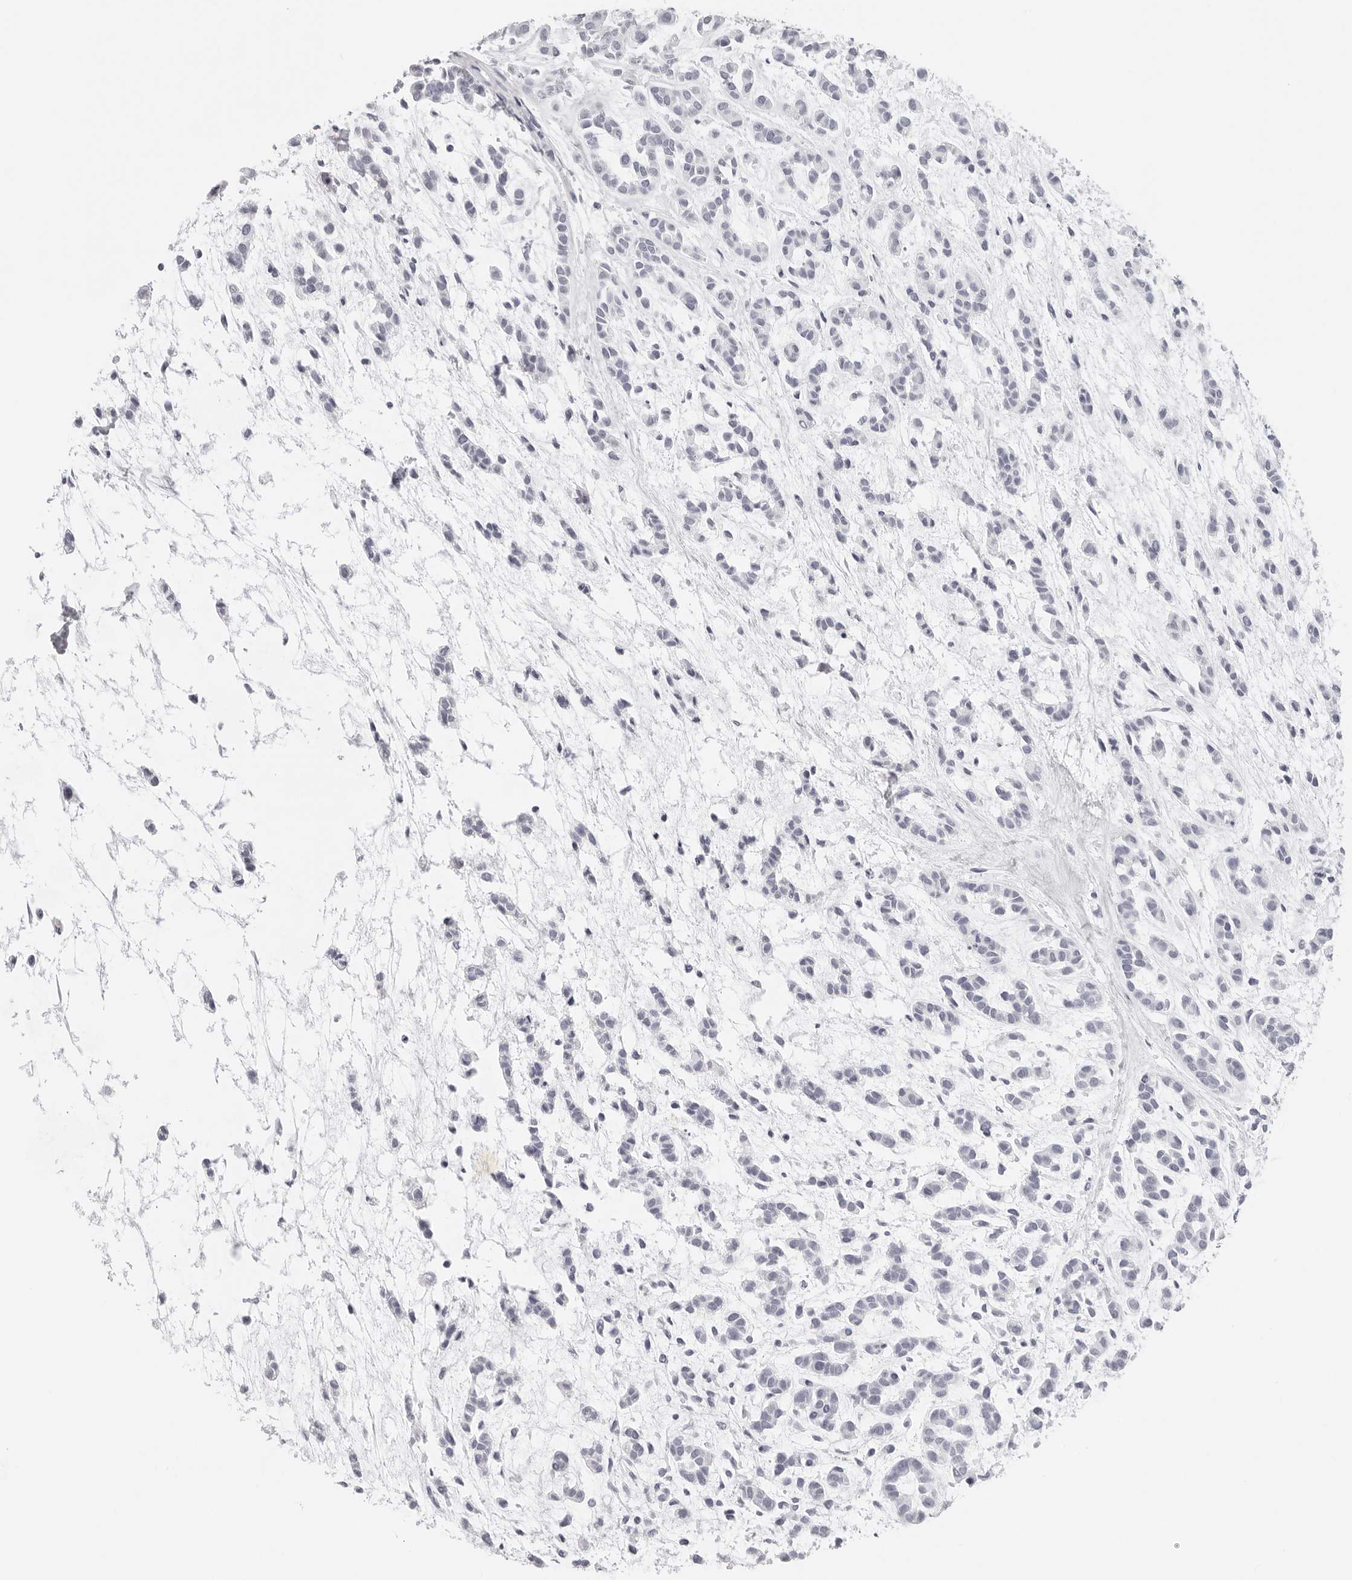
{"staining": {"intensity": "negative", "quantity": "none", "location": "none"}, "tissue": "head and neck cancer", "cell_type": "Tumor cells", "image_type": "cancer", "snomed": [{"axis": "morphology", "description": "Adenocarcinoma, NOS"}, {"axis": "morphology", "description": "Adenoma, NOS"}, {"axis": "topography", "description": "Head-Neck"}], "caption": "Immunohistochemistry histopathology image of human adenoma (head and neck) stained for a protein (brown), which demonstrates no staining in tumor cells.", "gene": "CST5", "patient": {"sex": "female", "age": 55}}